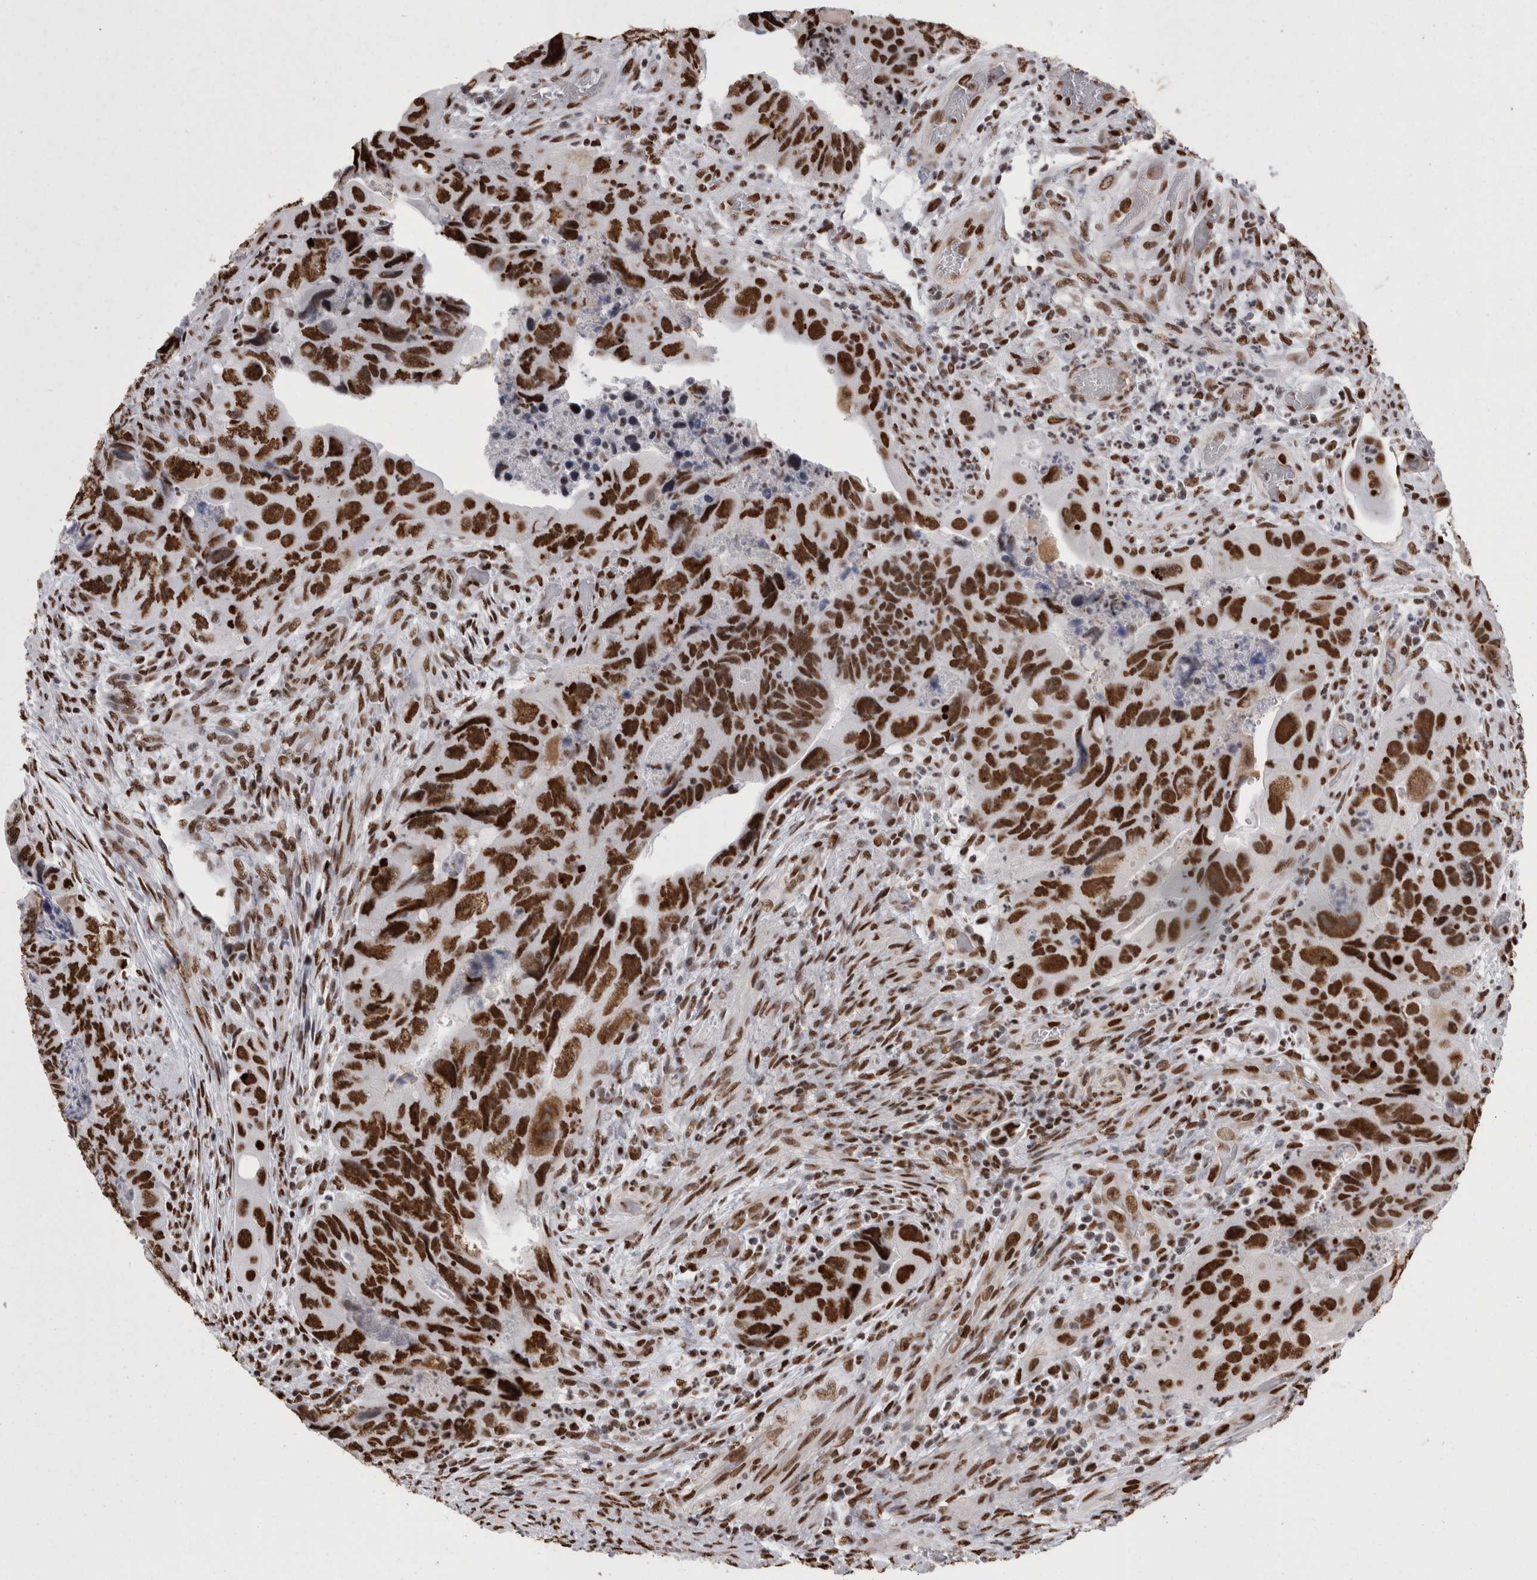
{"staining": {"intensity": "strong", "quantity": ">75%", "location": "nuclear"}, "tissue": "colorectal cancer", "cell_type": "Tumor cells", "image_type": "cancer", "snomed": [{"axis": "morphology", "description": "Adenocarcinoma, NOS"}, {"axis": "topography", "description": "Rectum"}], "caption": "Human adenocarcinoma (colorectal) stained with a protein marker exhibits strong staining in tumor cells.", "gene": "HNRNPM", "patient": {"sex": "male", "age": 63}}